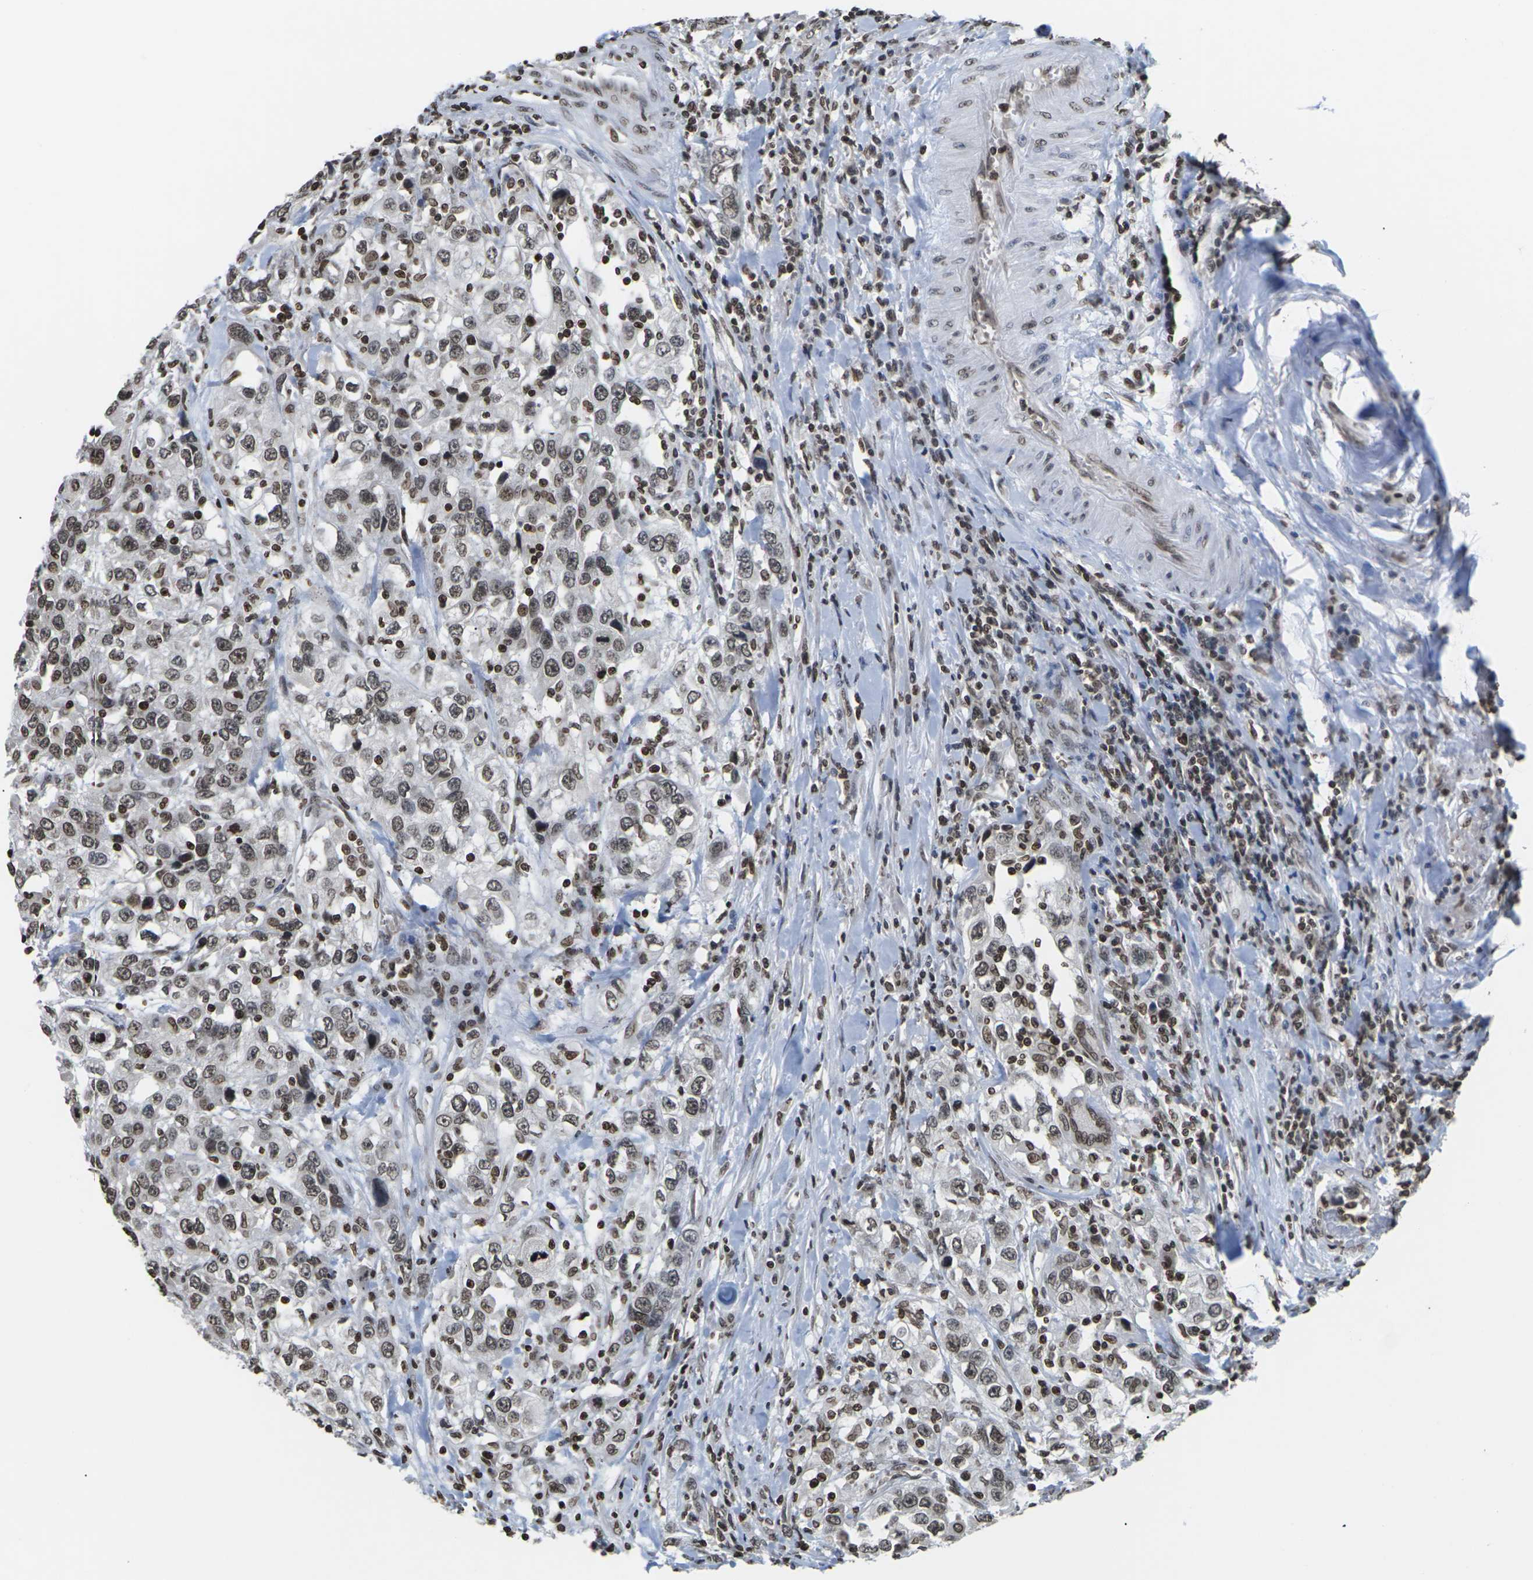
{"staining": {"intensity": "moderate", "quantity": ">75%", "location": "nuclear"}, "tissue": "urothelial cancer", "cell_type": "Tumor cells", "image_type": "cancer", "snomed": [{"axis": "morphology", "description": "Urothelial carcinoma, High grade"}, {"axis": "topography", "description": "Urinary bladder"}], "caption": "Immunohistochemical staining of human high-grade urothelial carcinoma exhibits medium levels of moderate nuclear positivity in about >75% of tumor cells.", "gene": "ETV5", "patient": {"sex": "female", "age": 80}}